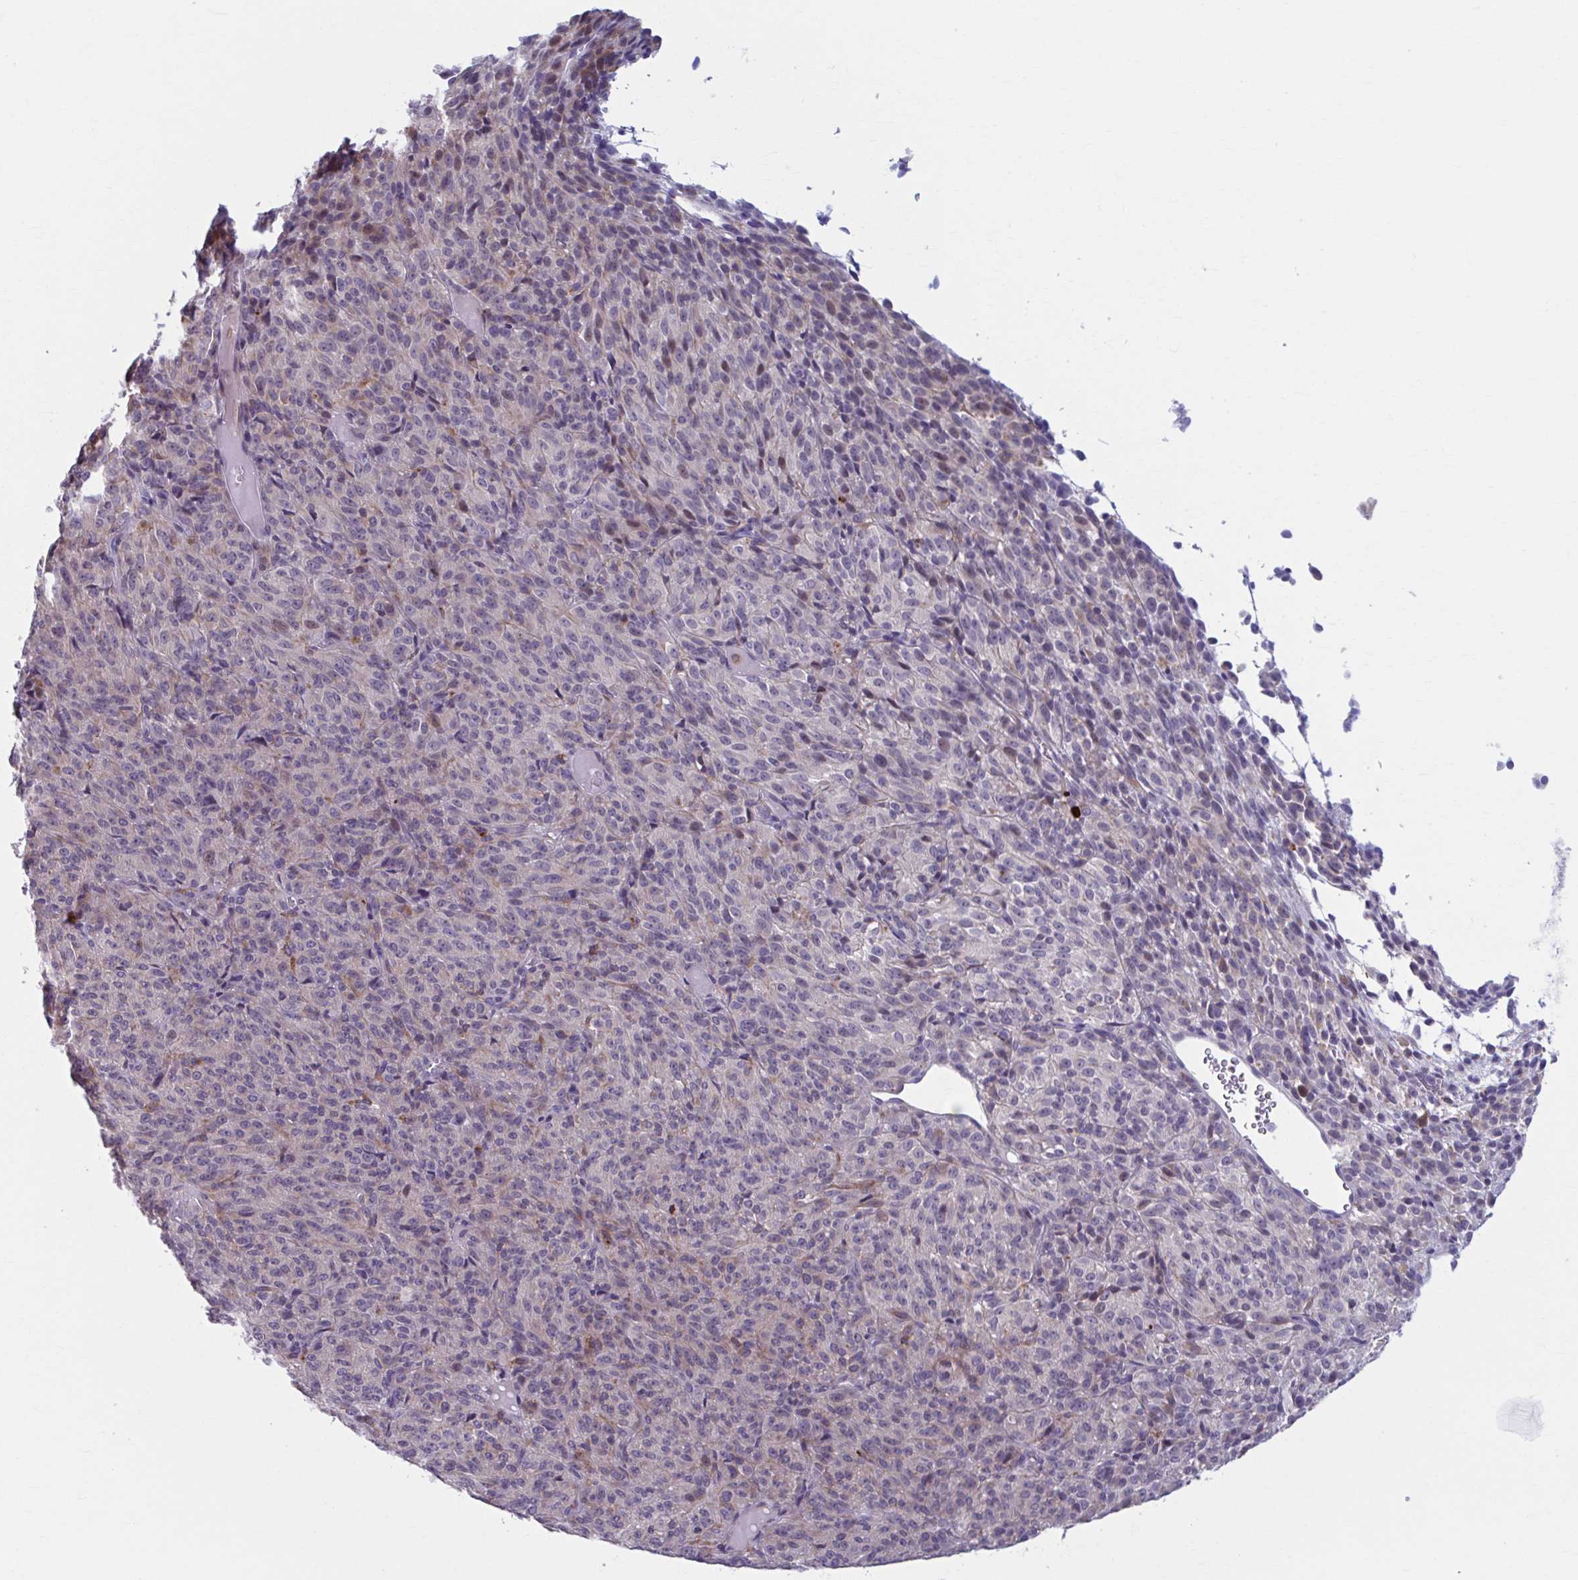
{"staining": {"intensity": "negative", "quantity": "none", "location": "none"}, "tissue": "melanoma", "cell_type": "Tumor cells", "image_type": "cancer", "snomed": [{"axis": "morphology", "description": "Malignant melanoma, Metastatic site"}, {"axis": "topography", "description": "Brain"}], "caption": "The immunohistochemistry photomicrograph has no significant positivity in tumor cells of malignant melanoma (metastatic site) tissue.", "gene": "ADAT3", "patient": {"sex": "female", "age": 56}}